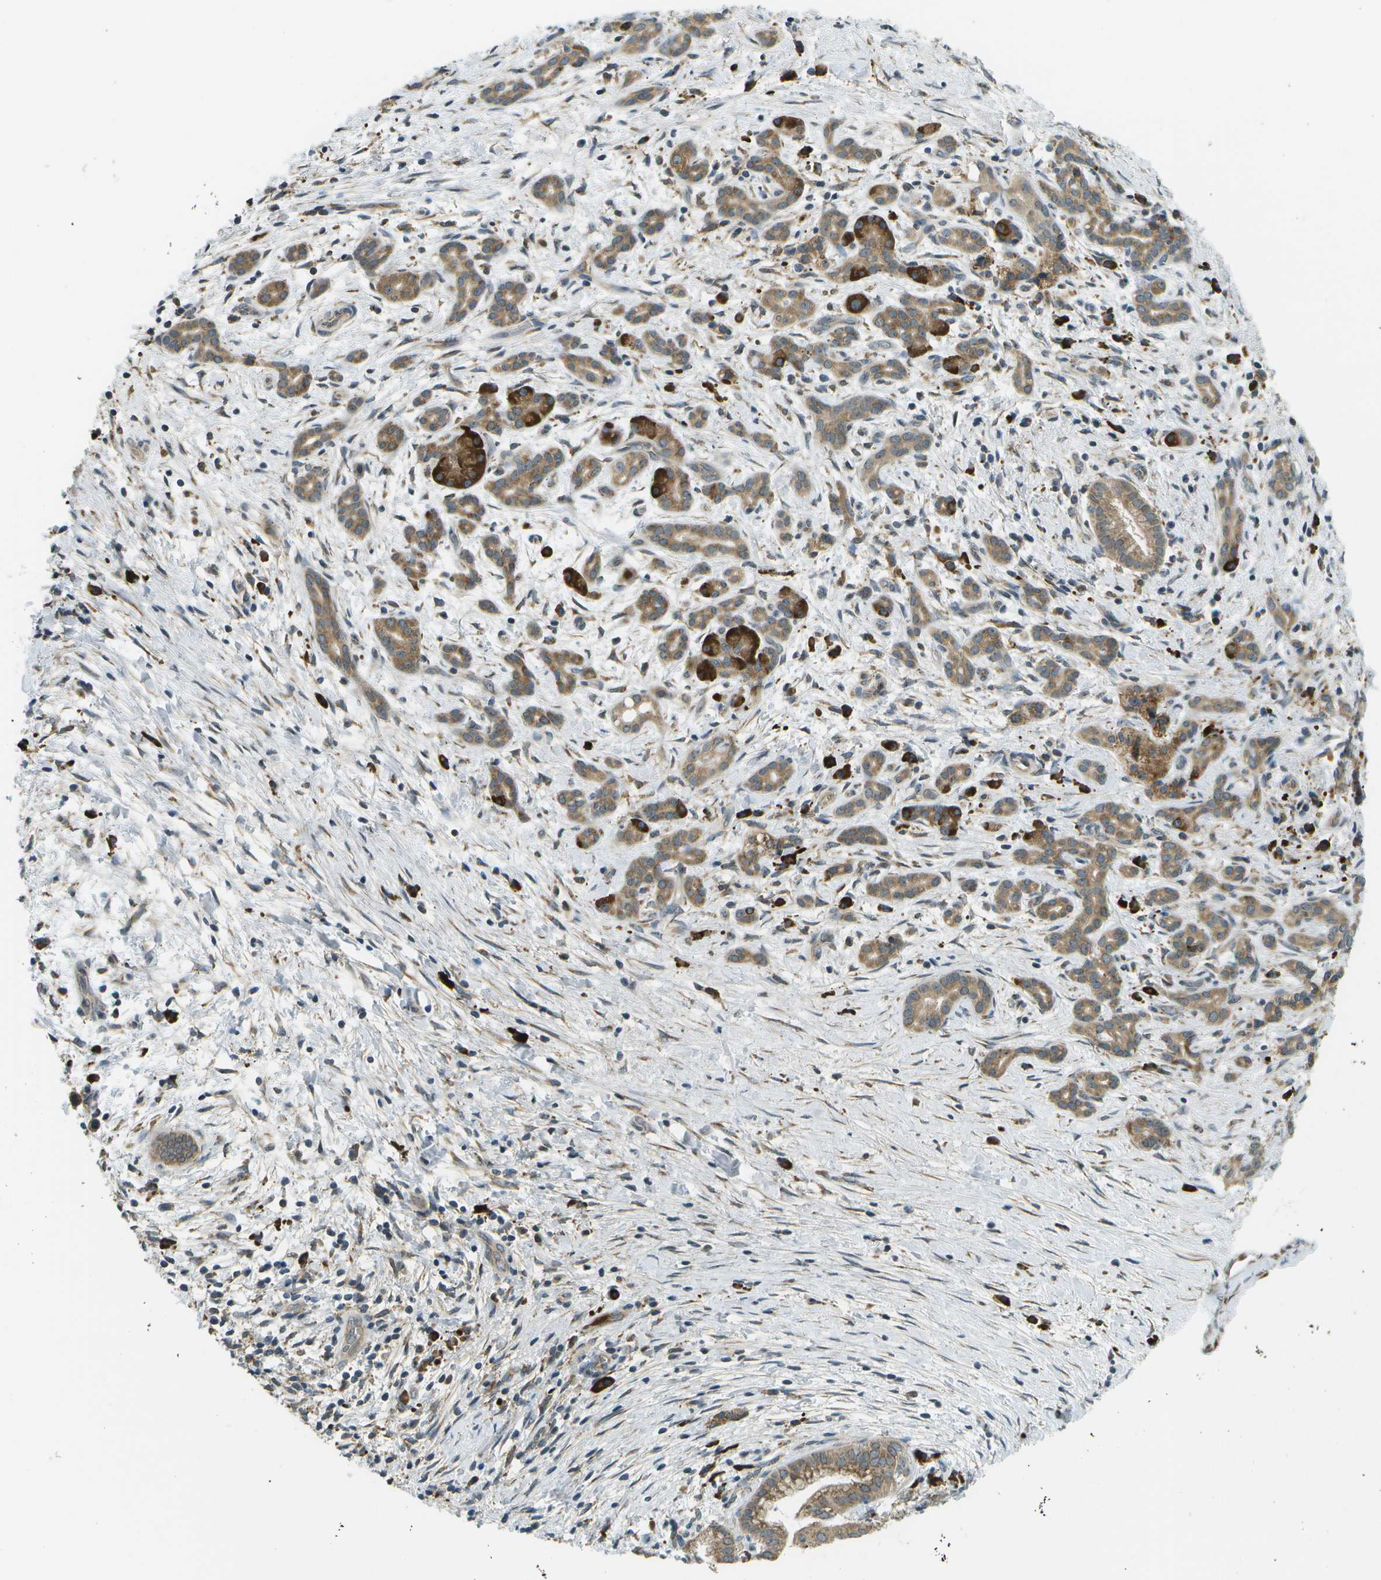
{"staining": {"intensity": "moderate", "quantity": ">75%", "location": "cytoplasmic/membranous"}, "tissue": "pancreatic cancer", "cell_type": "Tumor cells", "image_type": "cancer", "snomed": [{"axis": "morphology", "description": "Adenocarcinoma, NOS"}, {"axis": "topography", "description": "Pancreas"}], "caption": "Moderate cytoplasmic/membranous positivity for a protein is seen in approximately >75% of tumor cells of adenocarcinoma (pancreatic) using immunohistochemistry.", "gene": "USP30", "patient": {"sex": "female", "age": 70}}